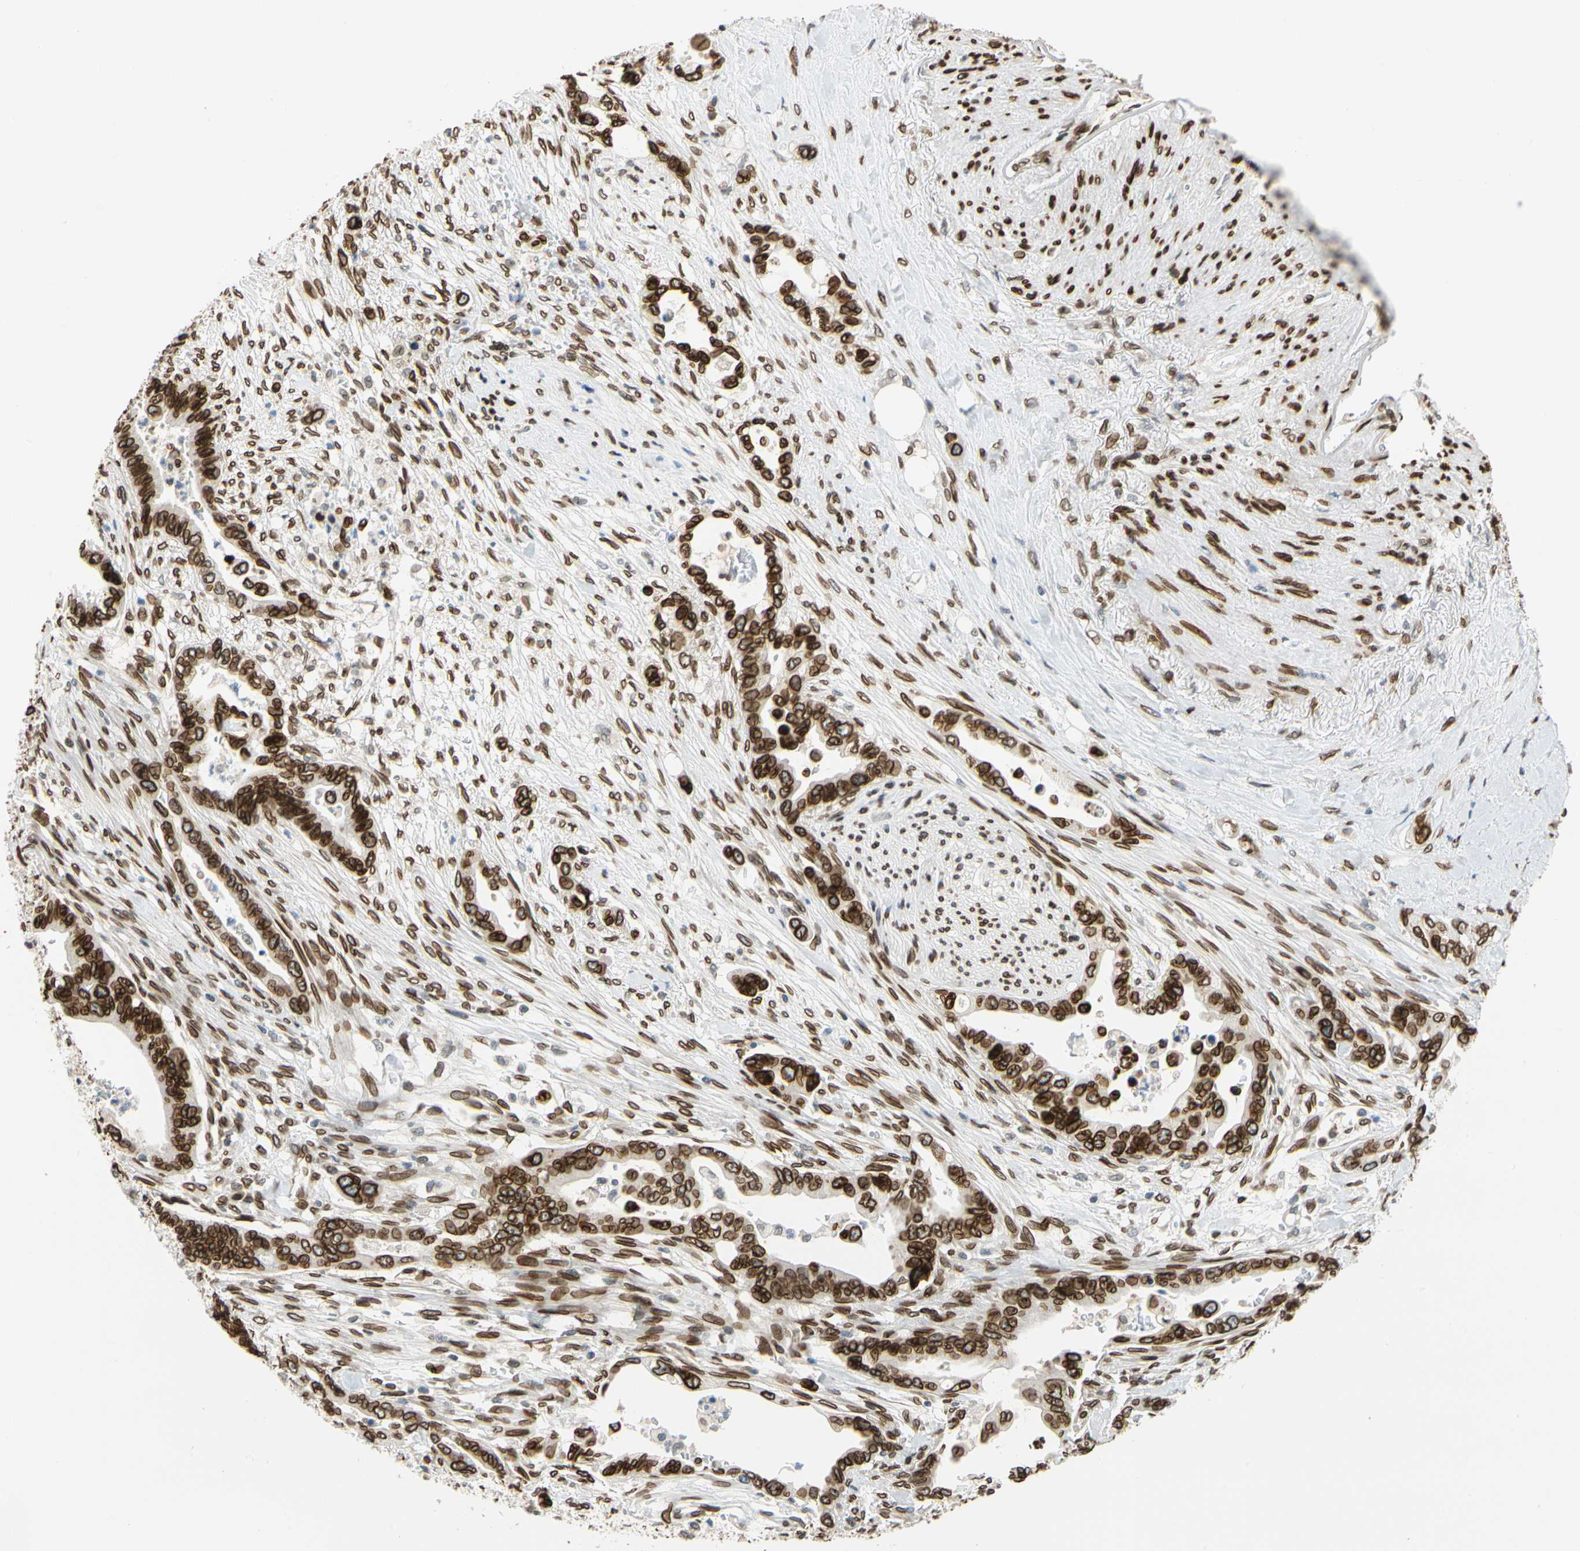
{"staining": {"intensity": "strong", "quantity": ">75%", "location": "cytoplasmic/membranous,nuclear"}, "tissue": "pancreatic cancer", "cell_type": "Tumor cells", "image_type": "cancer", "snomed": [{"axis": "morphology", "description": "Adenocarcinoma, NOS"}, {"axis": "topography", "description": "Pancreas"}], "caption": "A high amount of strong cytoplasmic/membranous and nuclear expression is appreciated in approximately >75% of tumor cells in pancreatic adenocarcinoma tissue. Immunohistochemistry stains the protein in brown and the nuclei are stained blue.", "gene": "SUN1", "patient": {"sex": "male", "age": 70}}